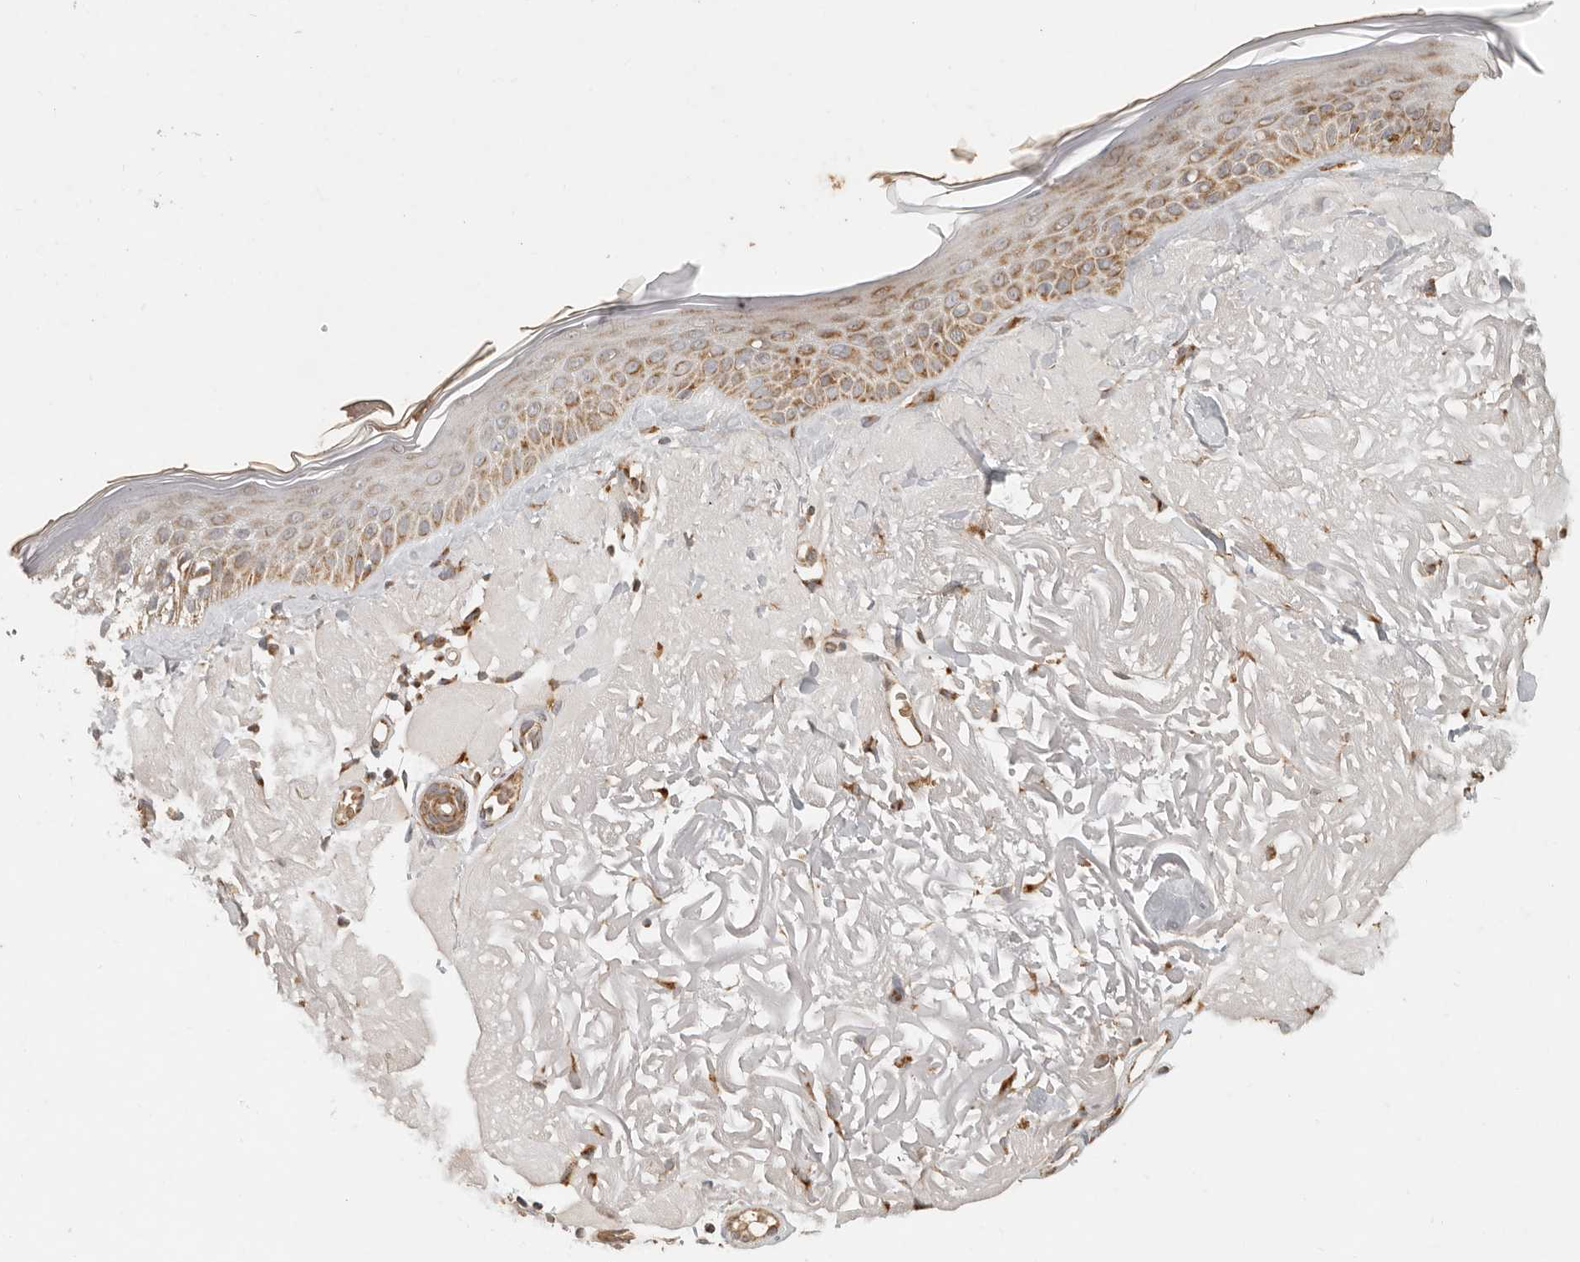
{"staining": {"intensity": "moderate", "quantity": ">75%", "location": "cytoplasmic/membranous"}, "tissue": "skin", "cell_type": "Fibroblasts", "image_type": "normal", "snomed": [{"axis": "morphology", "description": "Normal tissue, NOS"}, {"axis": "topography", "description": "Skin"}, {"axis": "topography", "description": "Skeletal muscle"}], "caption": "Protein positivity by immunohistochemistry demonstrates moderate cytoplasmic/membranous positivity in approximately >75% of fibroblasts in benign skin.", "gene": "MRPL55", "patient": {"sex": "male", "age": 83}}